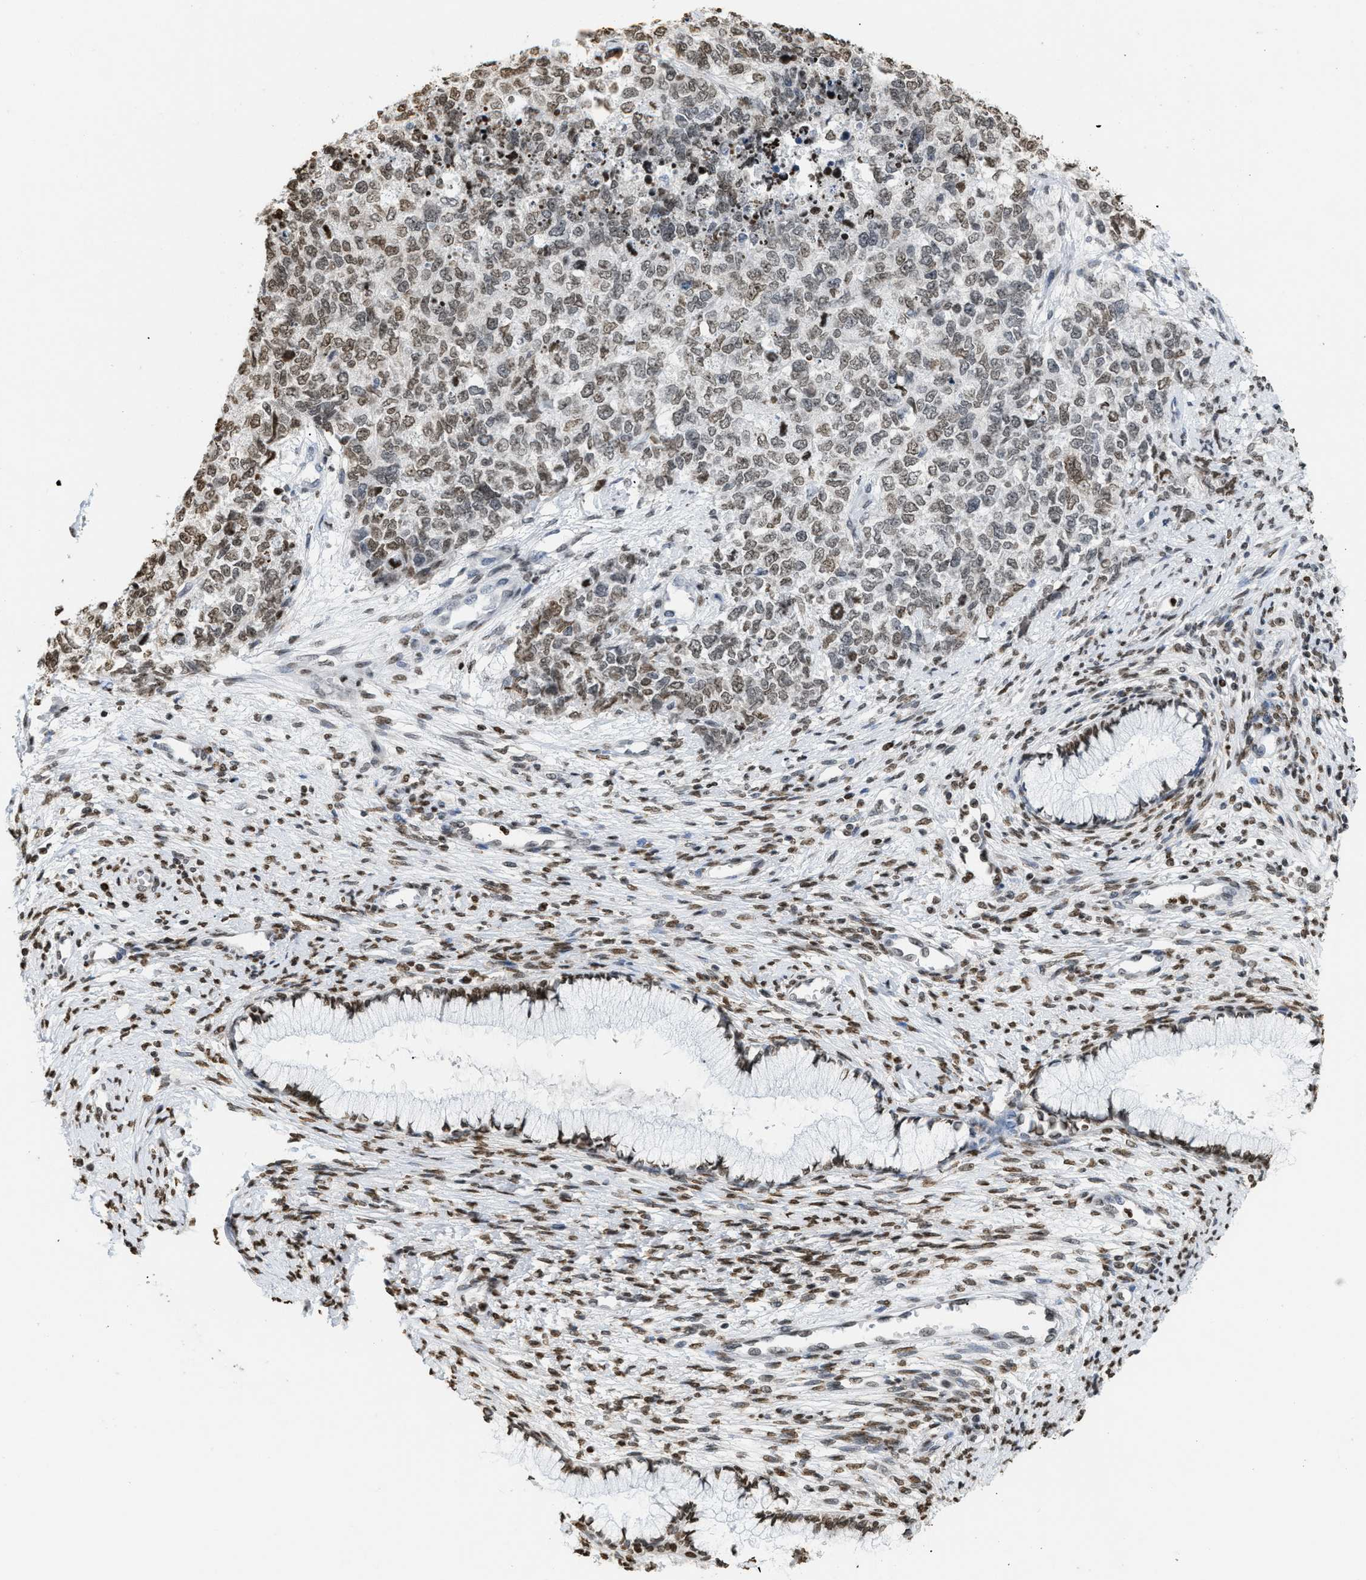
{"staining": {"intensity": "moderate", "quantity": ">75%", "location": "nuclear"}, "tissue": "cervical cancer", "cell_type": "Tumor cells", "image_type": "cancer", "snomed": [{"axis": "morphology", "description": "Squamous cell carcinoma, NOS"}, {"axis": "topography", "description": "Cervix"}], "caption": "Immunohistochemical staining of human squamous cell carcinoma (cervical) reveals medium levels of moderate nuclear staining in approximately >75% of tumor cells.", "gene": "HMGN2", "patient": {"sex": "female", "age": 63}}